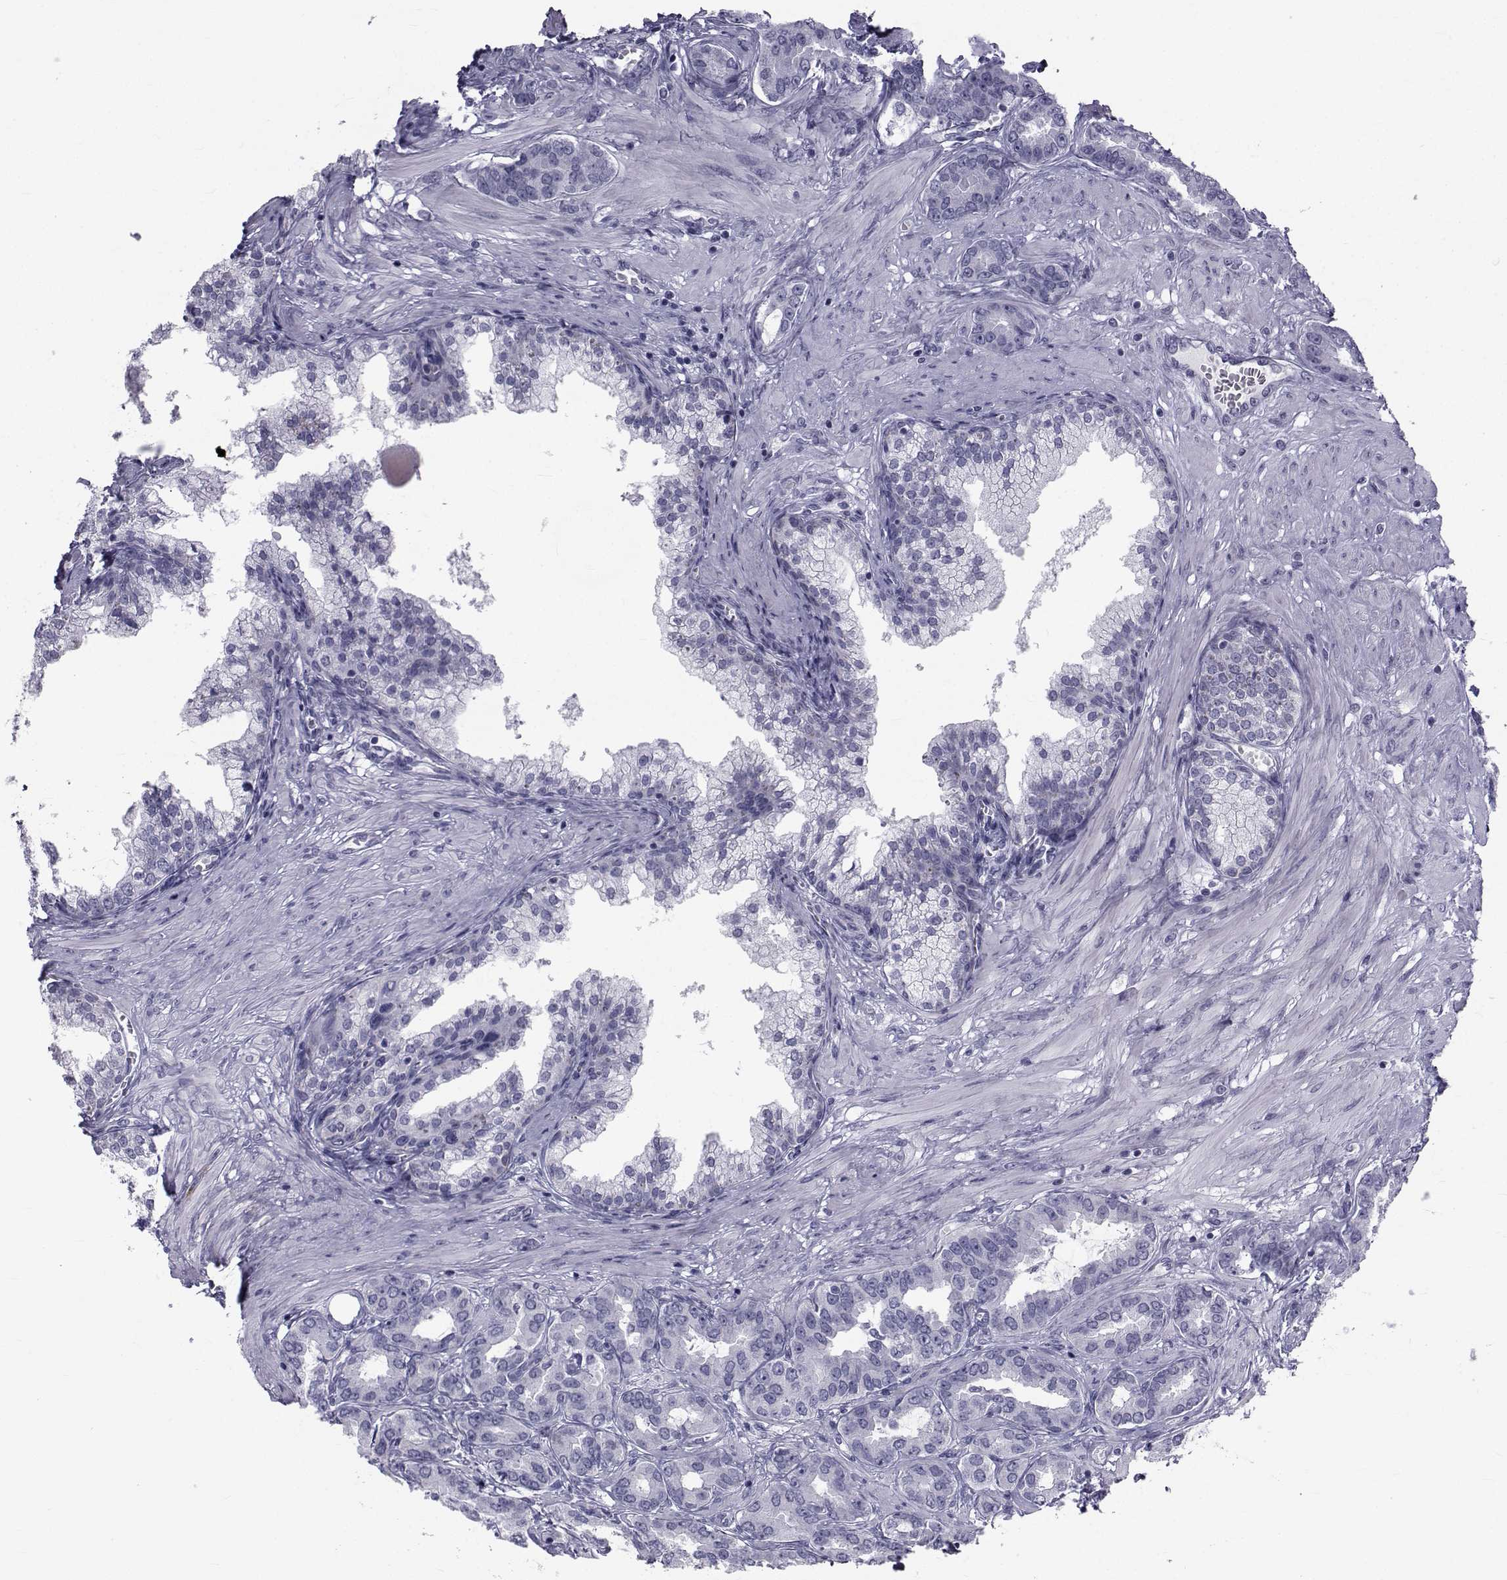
{"staining": {"intensity": "negative", "quantity": "none", "location": "none"}, "tissue": "prostate cancer", "cell_type": "Tumor cells", "image_type": "cancer", "snomed": [{"axis": "morphology", "description": "Adenocarcinoma, NOS"}, {"axis": "topography", "description": "Prostate"}], "caption": "An immunohistochemistry (IHC) photomicrograph of prostate cancer (adenocarcinoma) is shown. There is no staining in tumor cells of prostate cancer (adenocarcinoma).", "gene": "FDXR", "patient": {"sex": "male", "age": 67}}